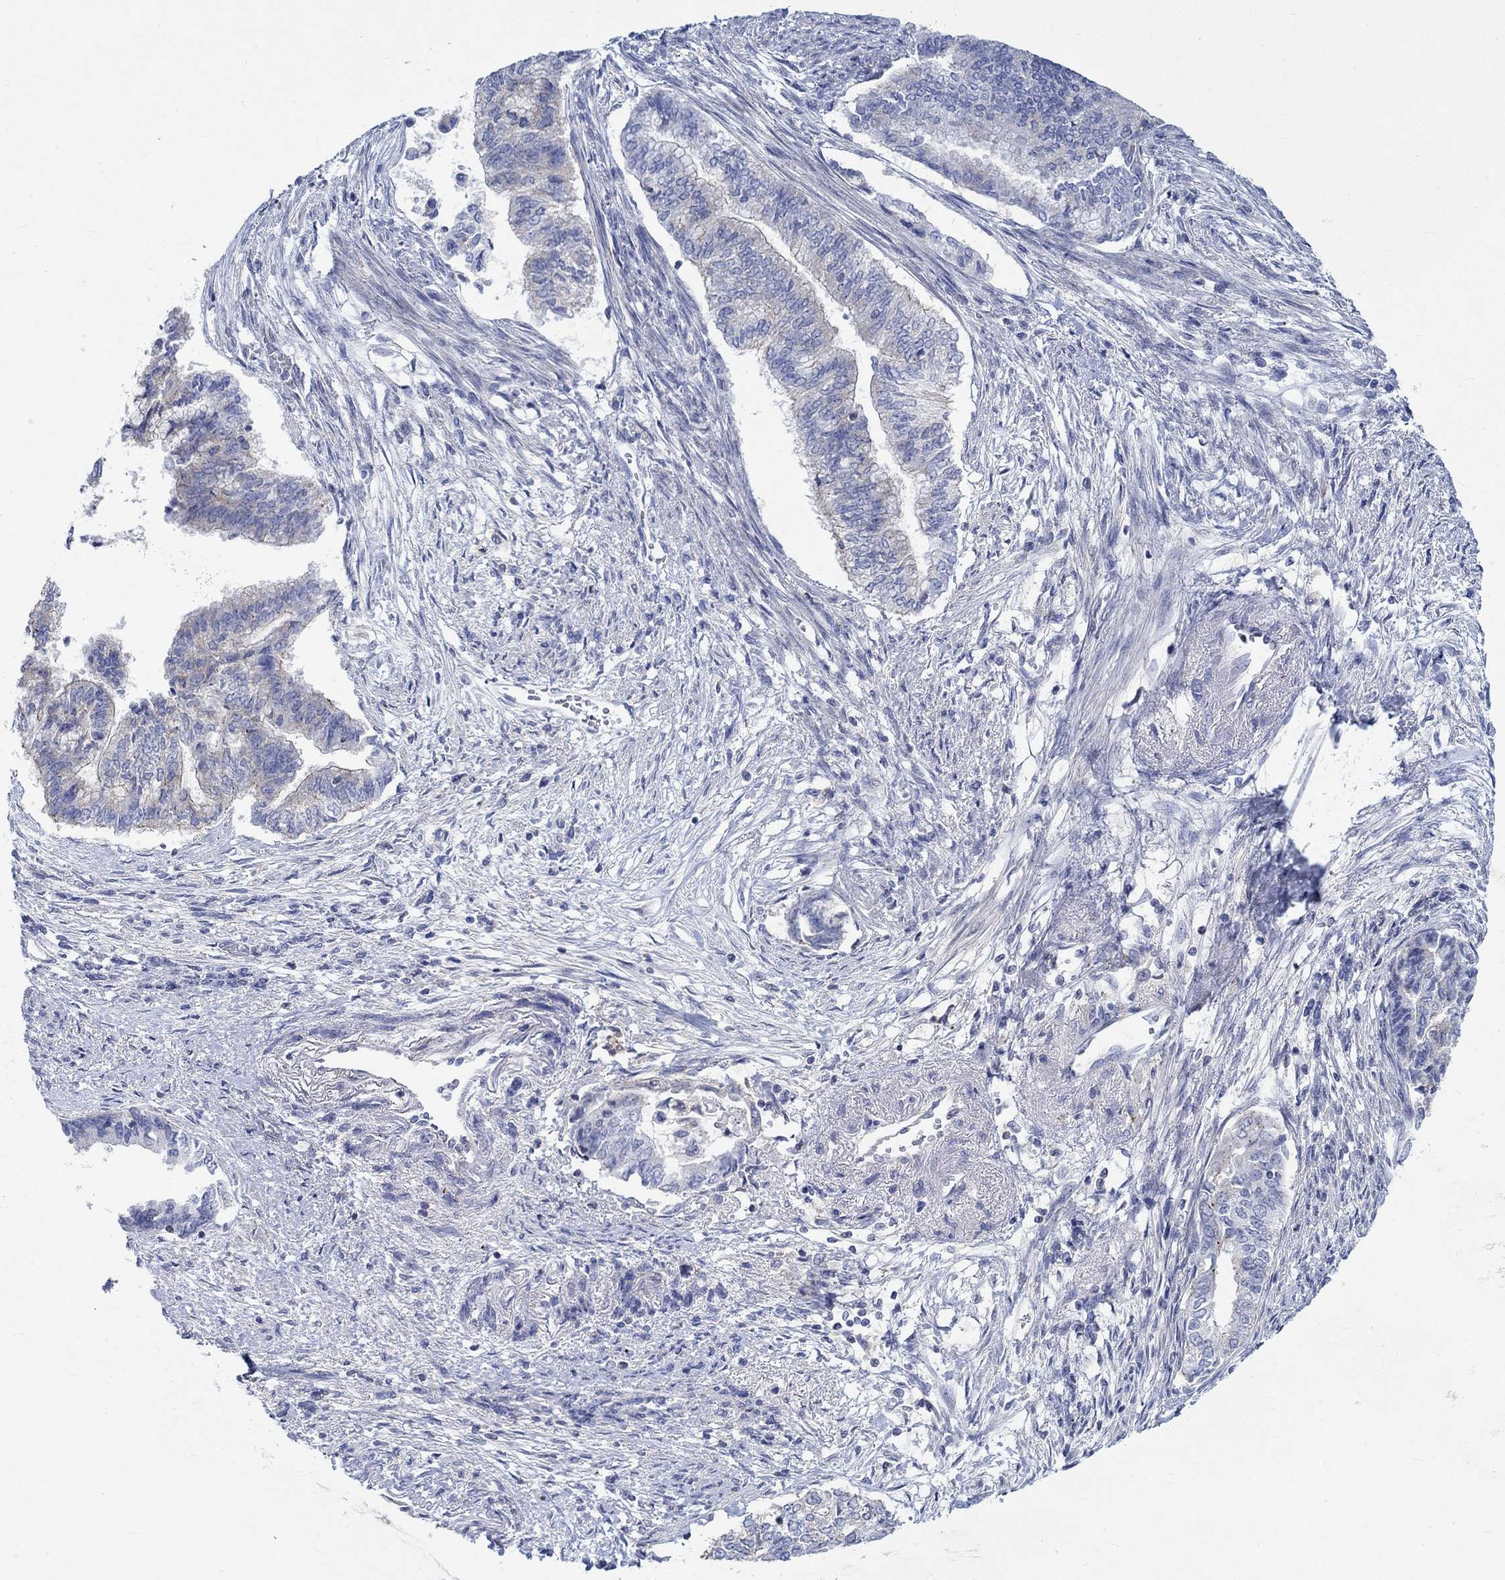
{"staining": {"intensity": "weak", "quantity": "<25%", "location": "cytoplasmic/membranous"}, "tissue": "endometrial cancer", "cell_type": "Tumor cells", "image_type": "cancer", "snomed": [{"axis": "morphology", "description": "Adenocarcinoma, NOS"}, {"axis": "topography", "description": "Endometrium"}], "caption": "IHC histopathology image of neoplastic tissue: human adenocarcinoma (endometrial) stained with DAB shows no significant protein positivity in tumor cells. Nuclei are stained in blue.", "gene": "NAV3", "patient": {"sex": "female", "age": 65}}